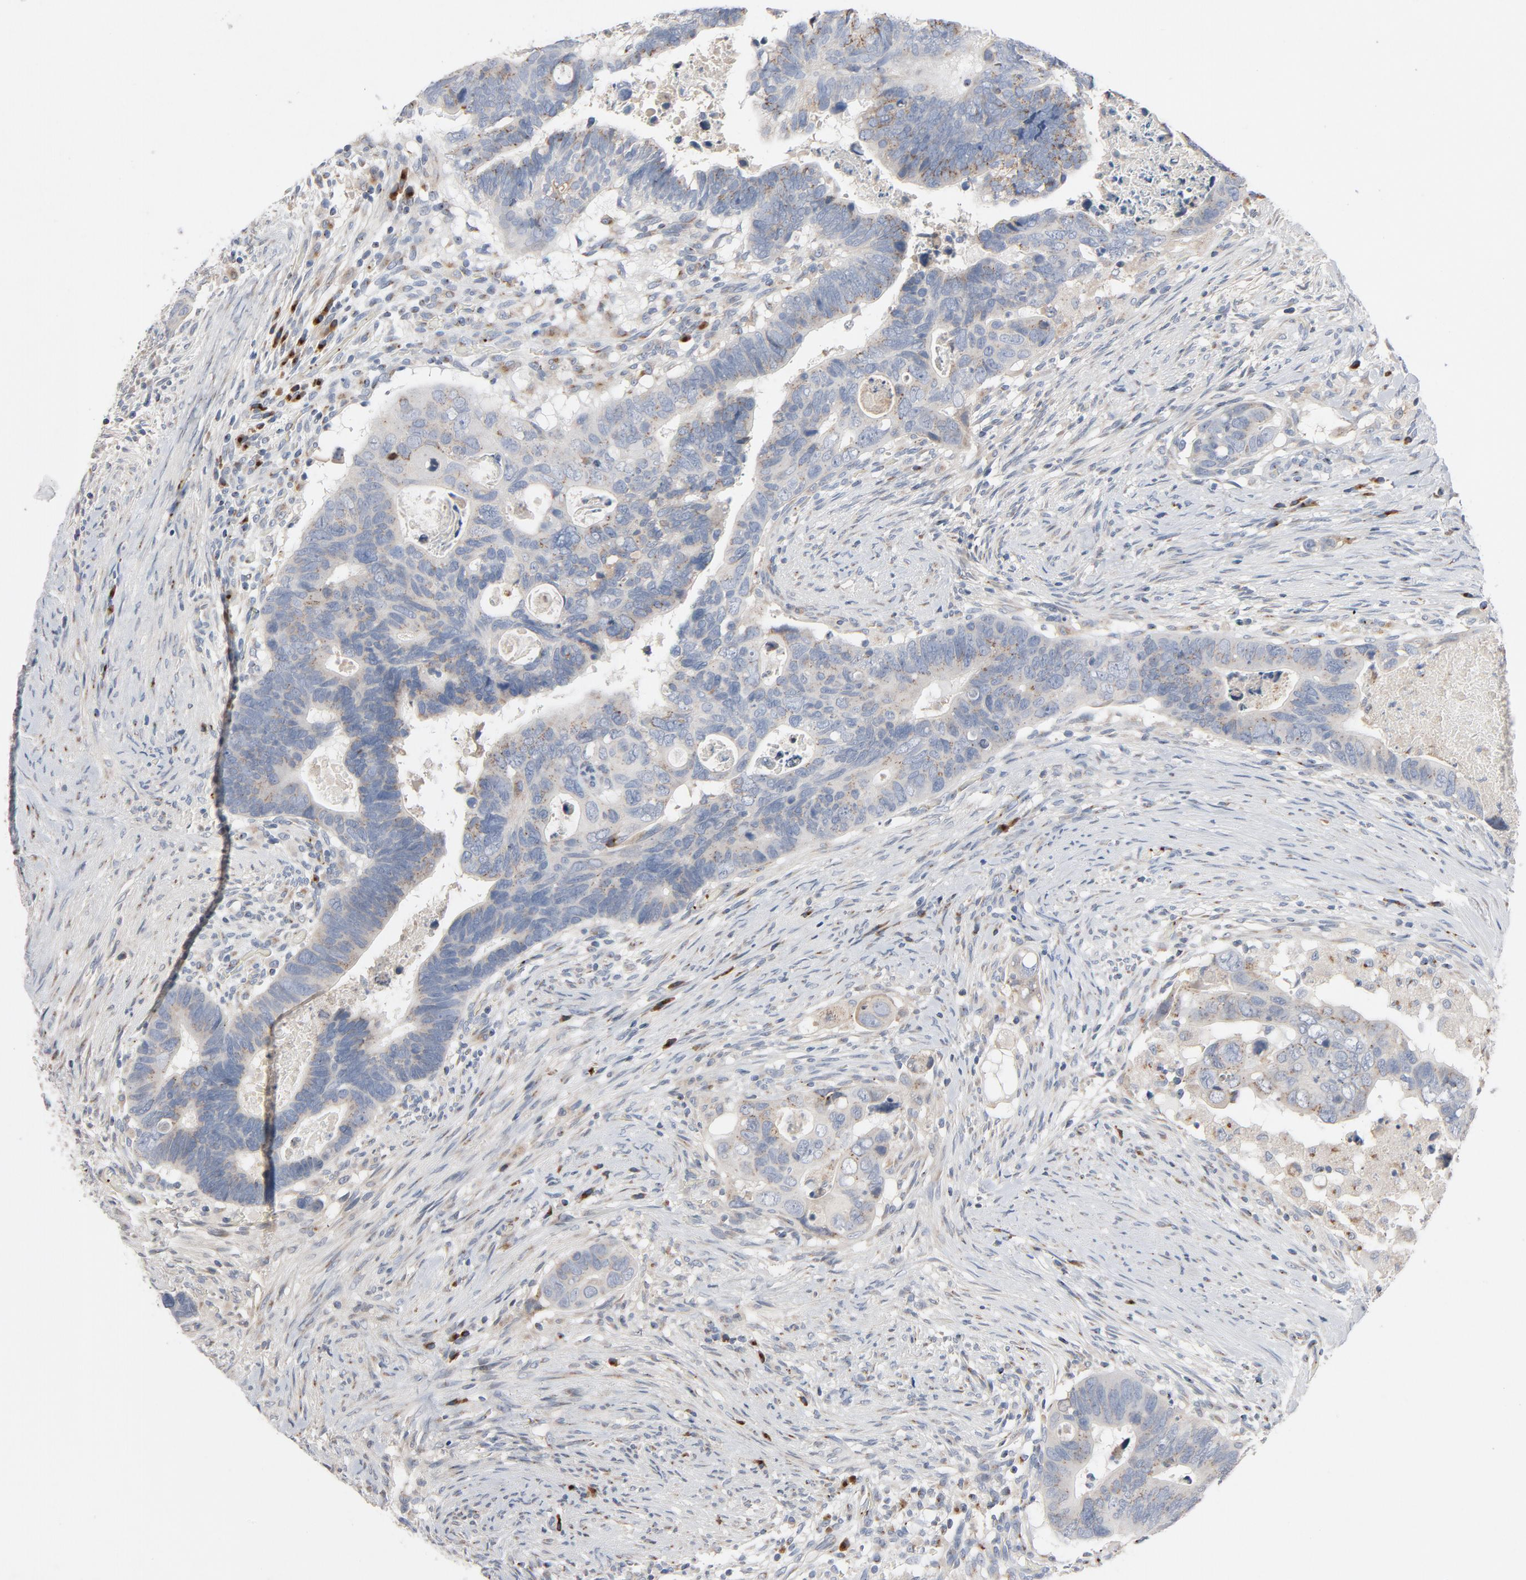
{"staining": {"intensity": "negative", "quantity": "none", "location": "none"}, "tissue": "colorectal cancer", "cell_type": "Tumor cells", "image_type": "cancer", "snomed": [{"axis": "morphology", "description": "Adenocarcinoma, NOS"}, {"axis": "topography", "description": "Rectum"}], "caption": "Photomicrograph shows no protein expression in tumor cells of colorectal cancer (adenocarcinoma) tissue.", "gene": "LMAN2", "patient": {"sex": "male", "age": 55}}